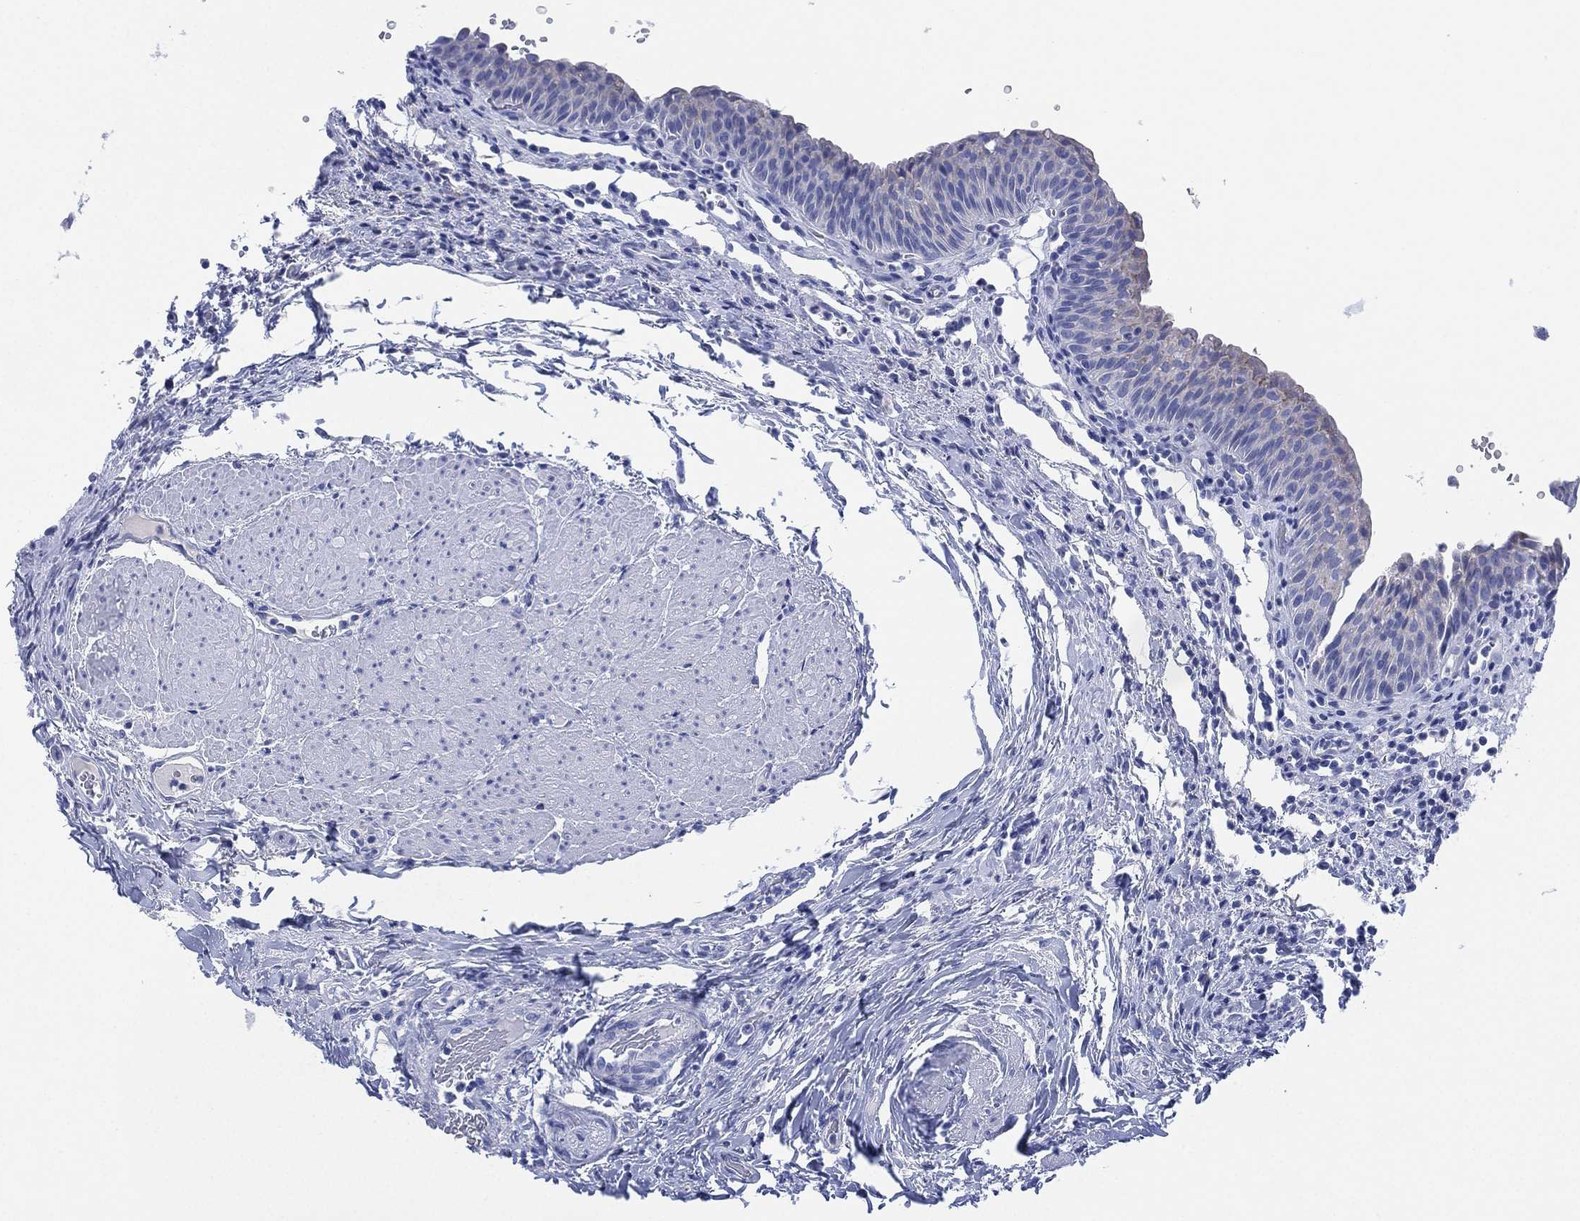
{"staining": {"intensity": "negative", "quantity": "none", "location": "none"}, "tissue": "urinary bladder", "cell_type": "Urothelial cells", "image_type": "normal", "snomed": [{"axis": "morphology", "description": "Normal tissue, NOS"}, {"axis": "topography", "description": "Urinary bladder"}], "caption": "This is an IHC image of benign urinary bladder. There is no expression in urothelial cells.", "gene": "SLC9C2", "patient": {"sex": "male", "age": 66}}